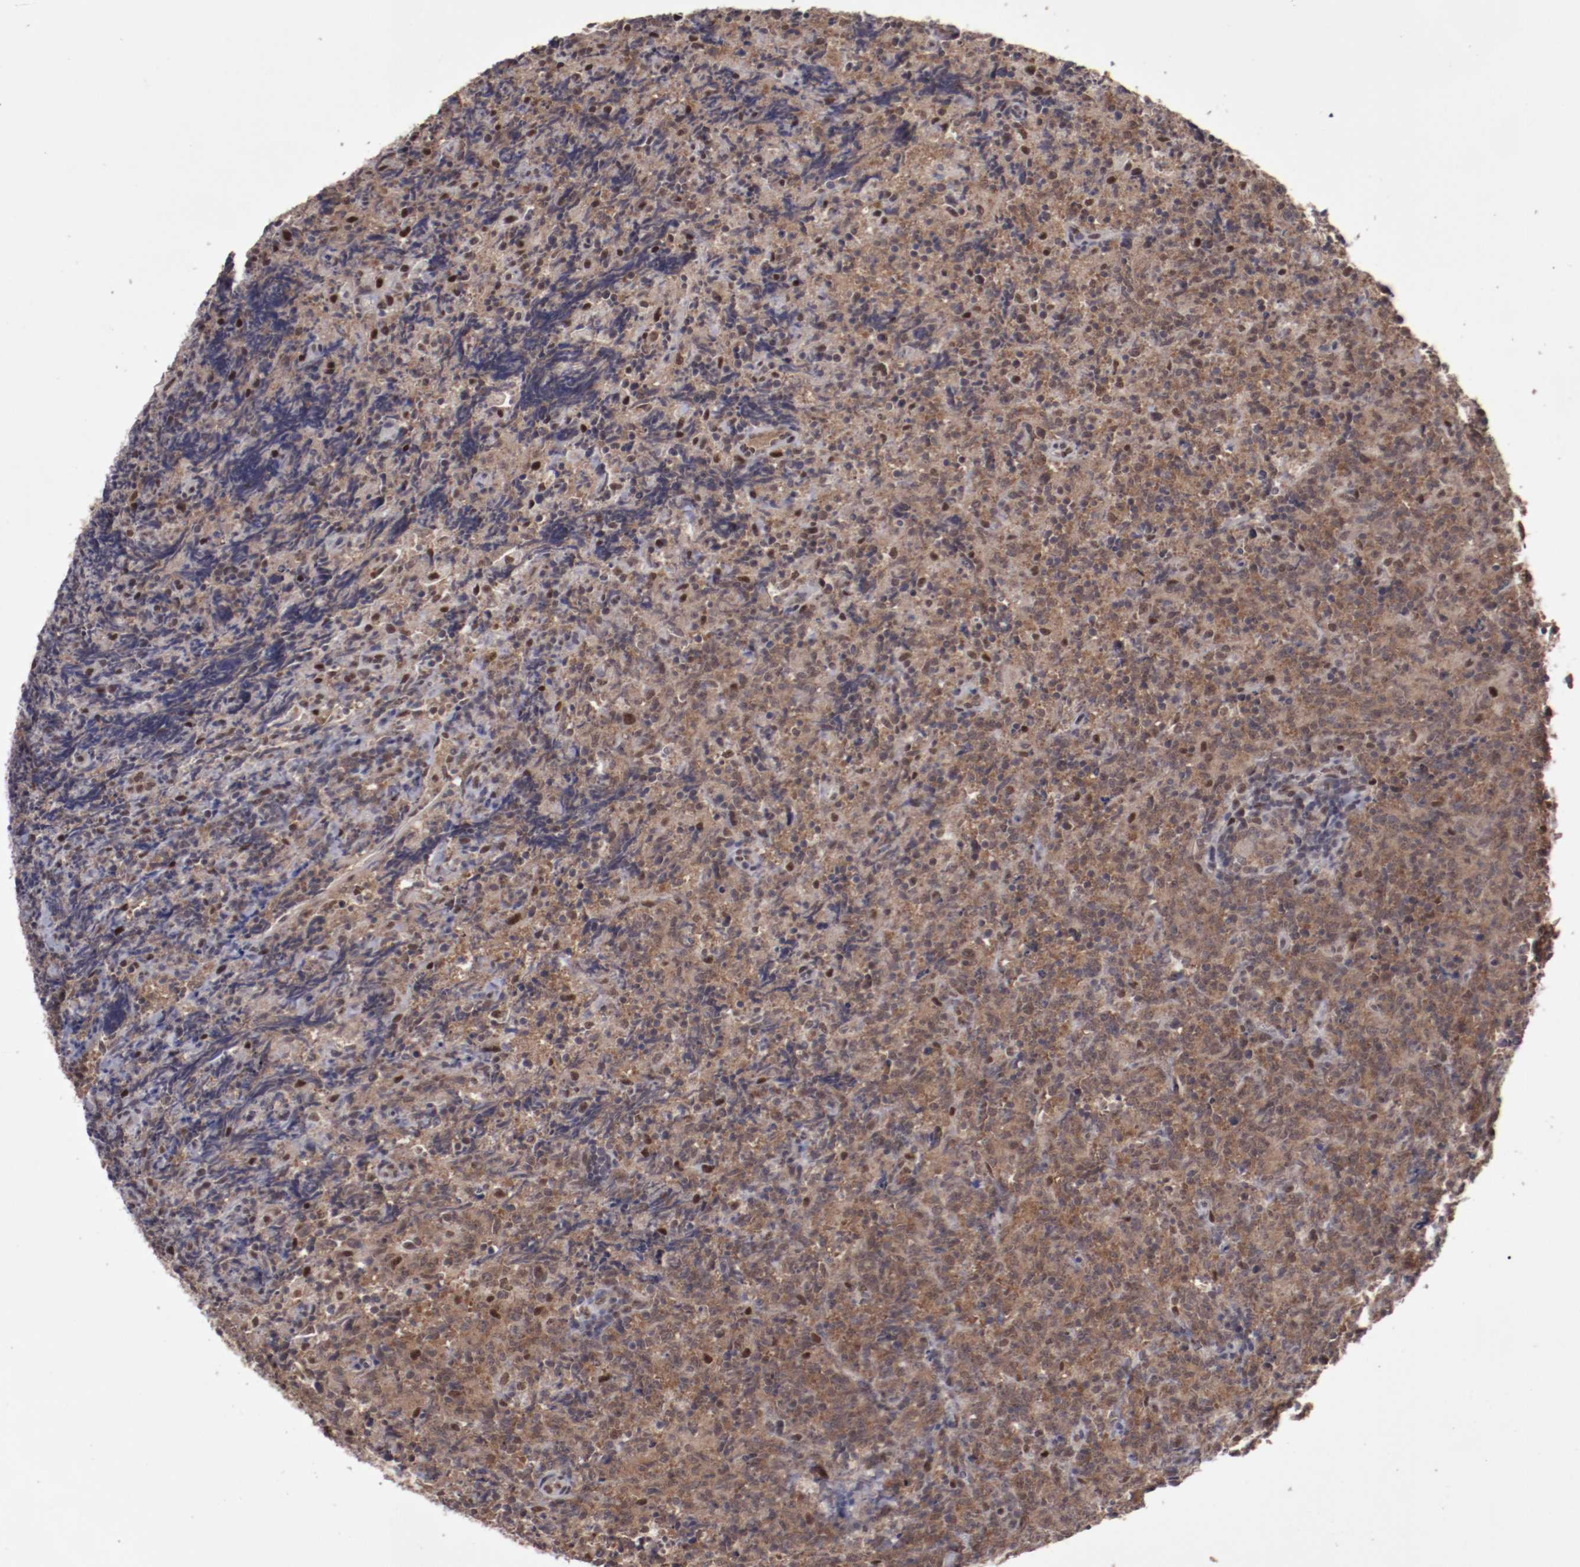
{"staining": {"intensity": "moderate", "quantity": "25%-75%", "location": "cytoplasmic/membranous,nuclear"}, "tissue": "lymphoma", "cell_type": "Tumor cells", "image_type": "cancer", "snomed": [{"axis": "morphology", "description": "Malignant lymphoma, non-Hodgkin's type, High grade"}, {"axis": "topography", "description": "Tonsil"}], "caption": "This is a micrograph of immunohistochemistry (IHC) staining of lymphoma, which shows moderate staining in the cytoplasmic/membranous and nuclear of tumor cells.", "gene": "ARNT", "patient": {"sex": "female", "age": 36}}